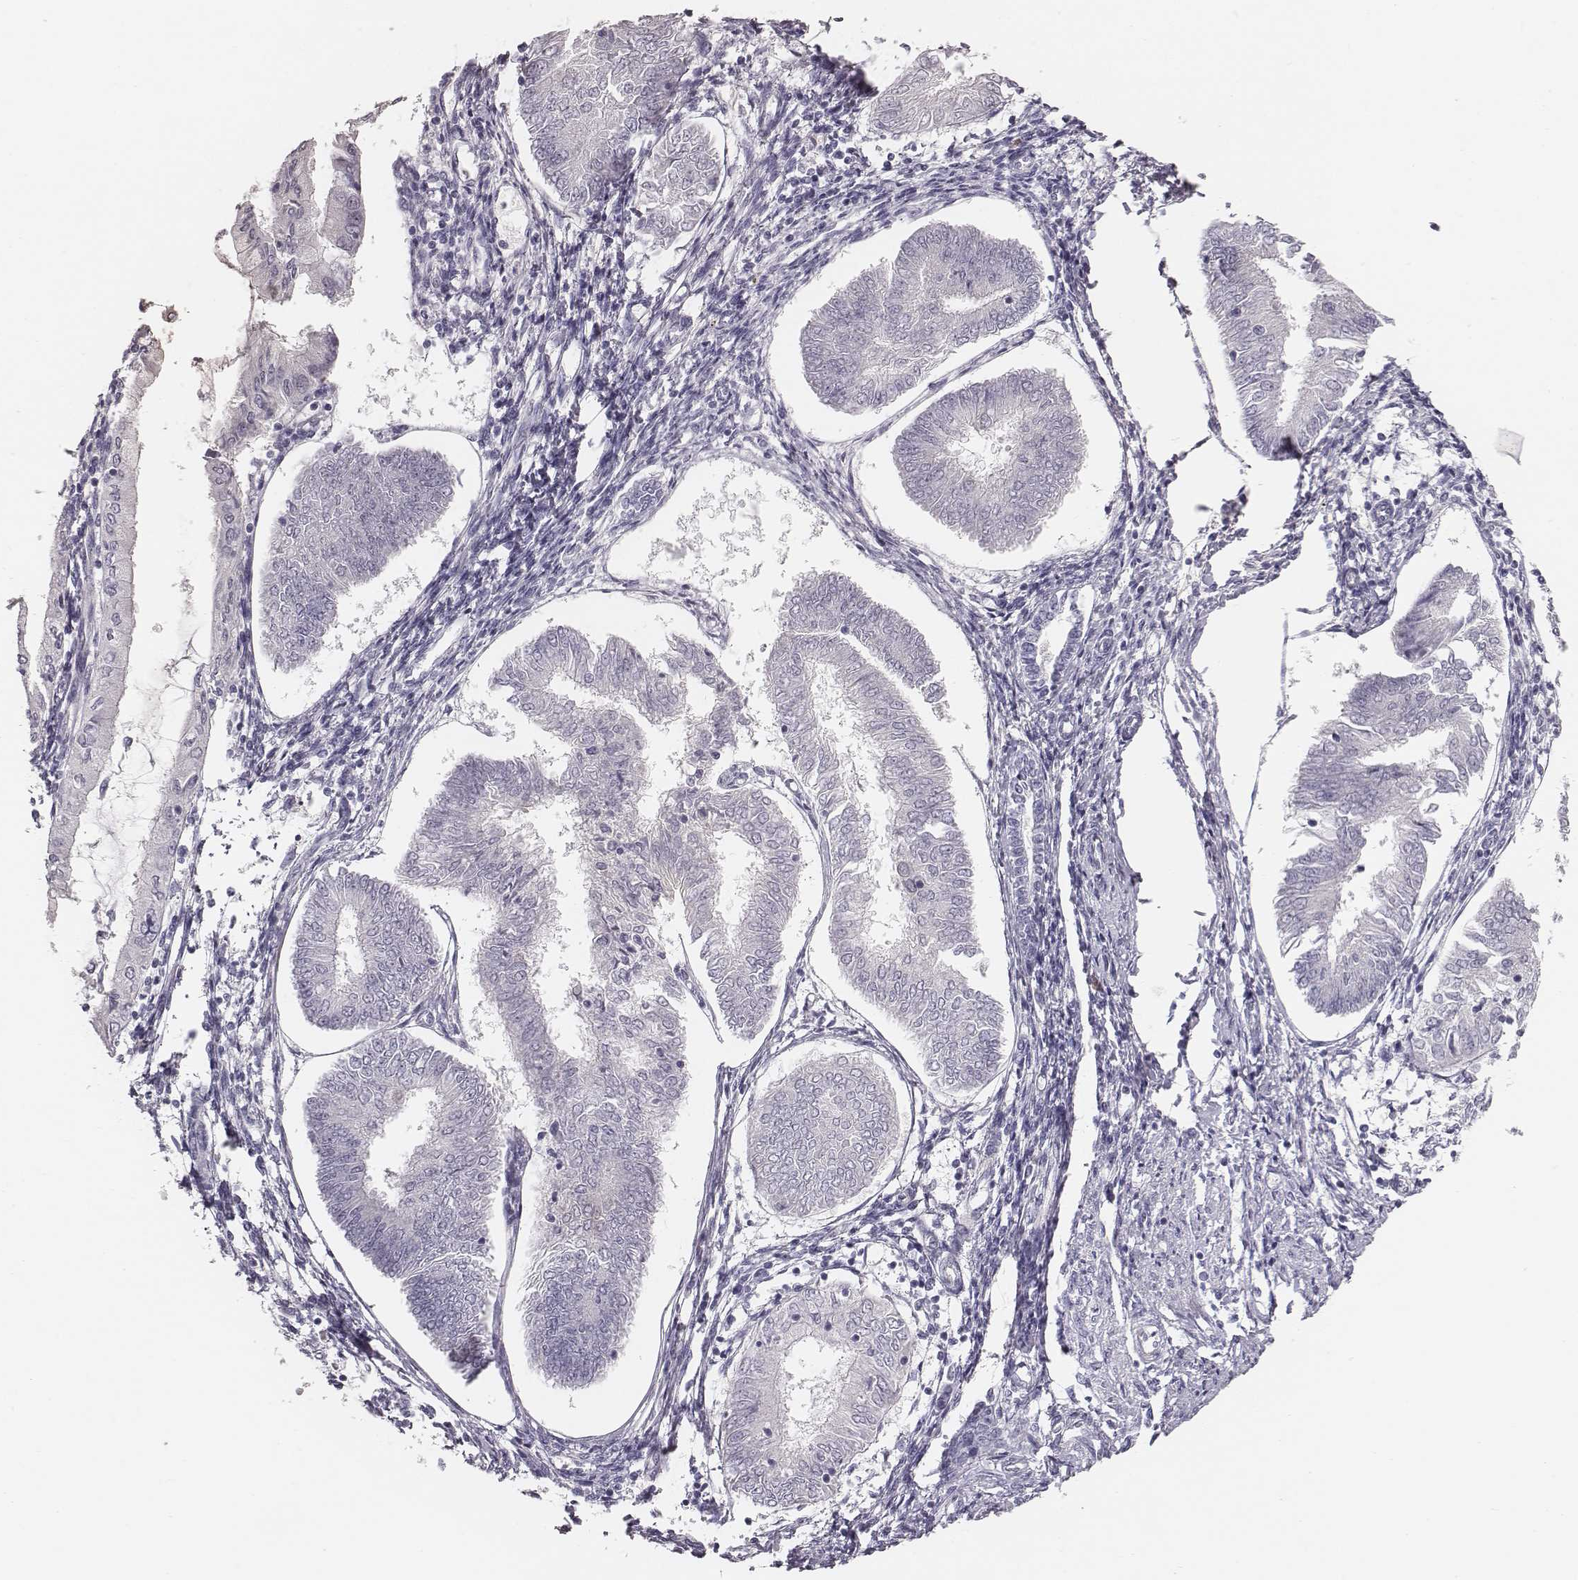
{"staining": {"intensity": "negative", "quantity": "none", "location": "none"}, "tissue": "endometrial cancer", "cell_type": "Tumor cells", "image_type": "cancer", "snomed": [{"axis": "morphology", "description": "Adenocarcinoma, NOS"}, {"axis": "topography", "description": "Endometrium"}], "caption": "Tumor cells show no significant protein expression in endometrial cancer (adenocarcinoma). (DAB (3,3'-diaminobenzidine) immunohistochemistry (IHC), high magnification).", "gene": "CACNG4", "patient": {"sex": "female", "age": 68}}